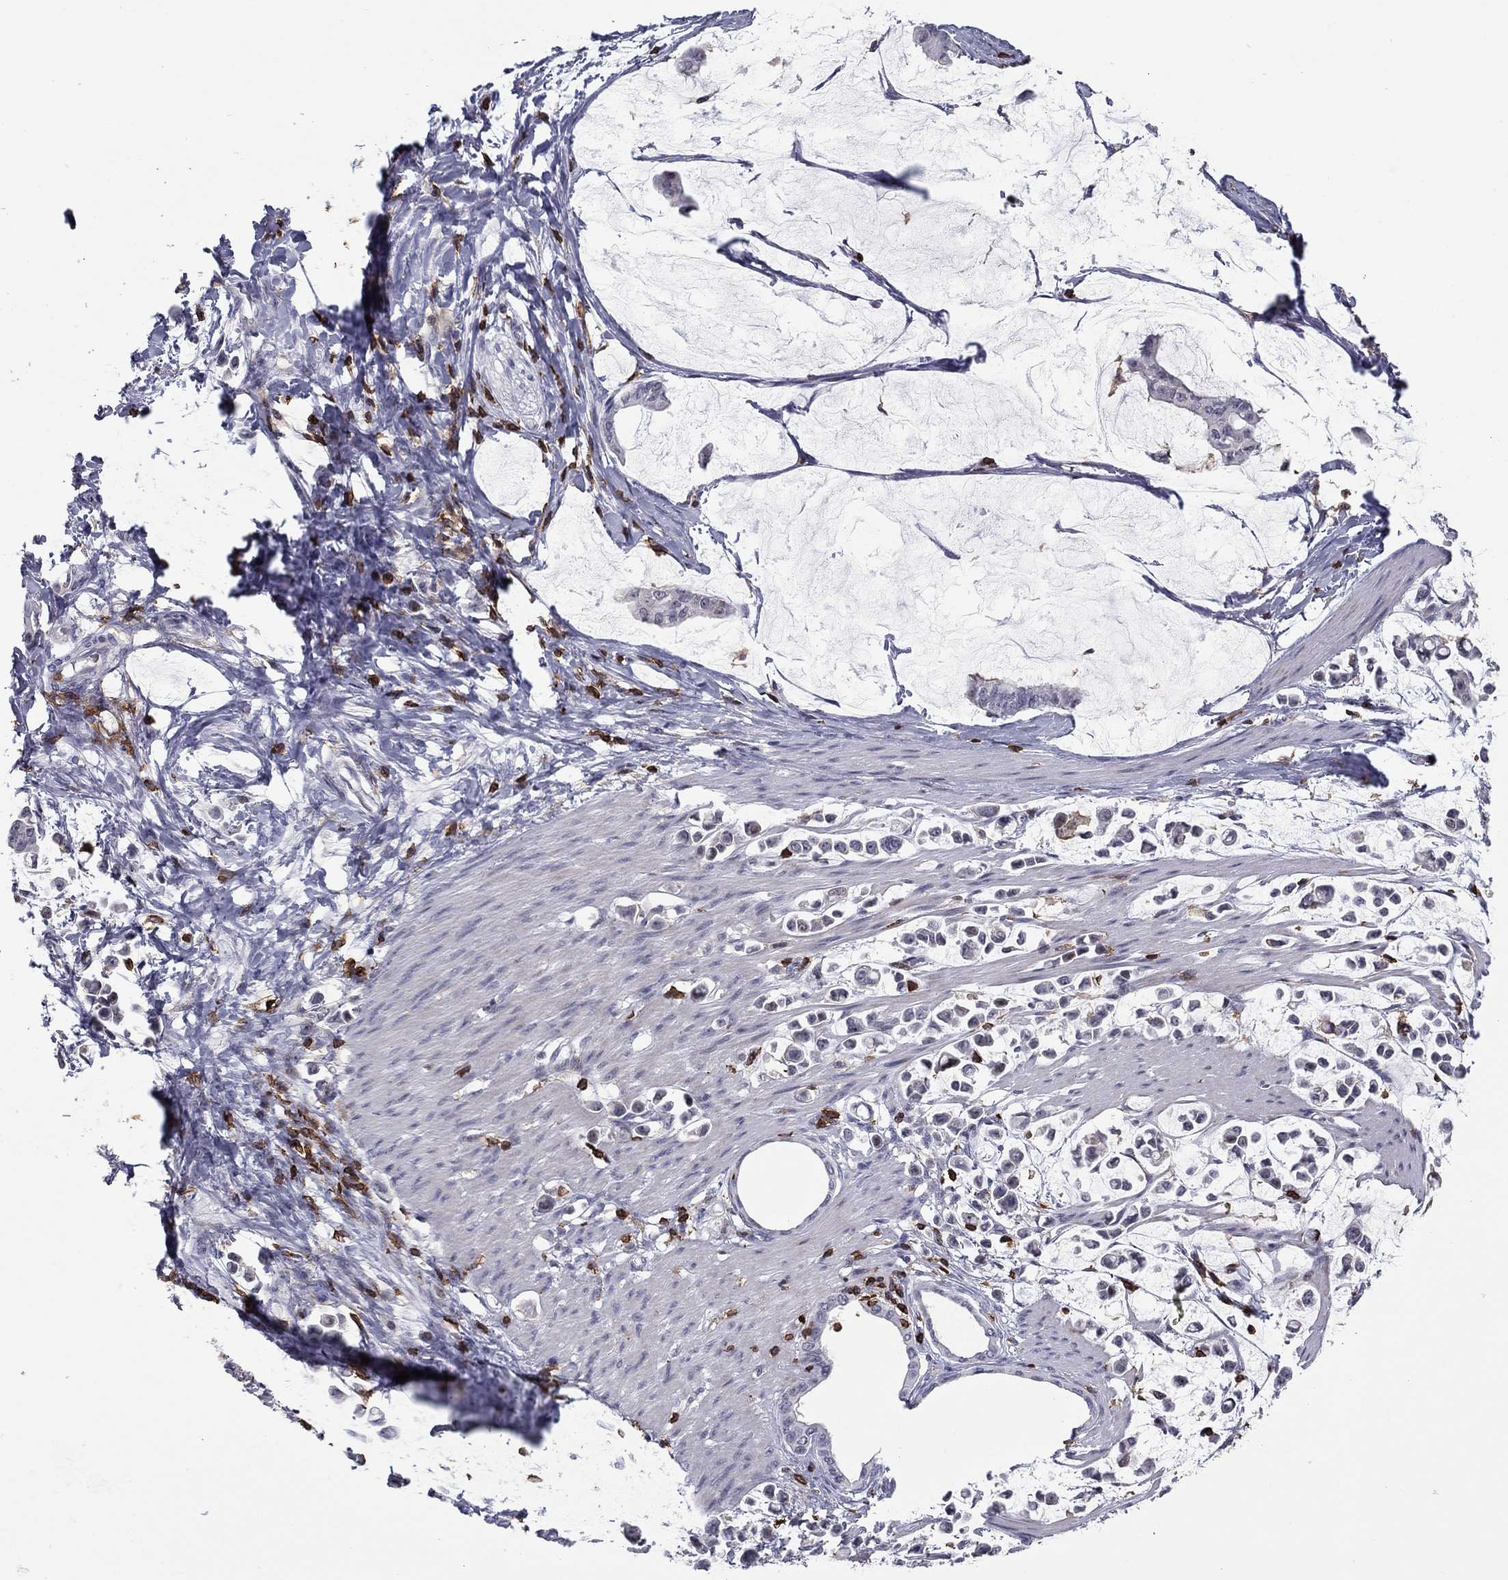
{"staining": {"intensity": "negative", "quantity": "none", "location": "none"}, "tissue": "stomach cancer", "cell_type": "Tumor cells", "image_type": "cancer", "snomed": [{"axis": "morphology", "description": "Adenocarcinoma, NOS"}, {"axis": "topography", "description": "Stomach"}], "caption": "An image of human adenocarcinoma (stomach) is negative for staining in tumor cells. (IHC, brightfield microscopy, high magnification).", "gene": "ARHGAP27", "patient": {"sex": "male", "age": 82}}